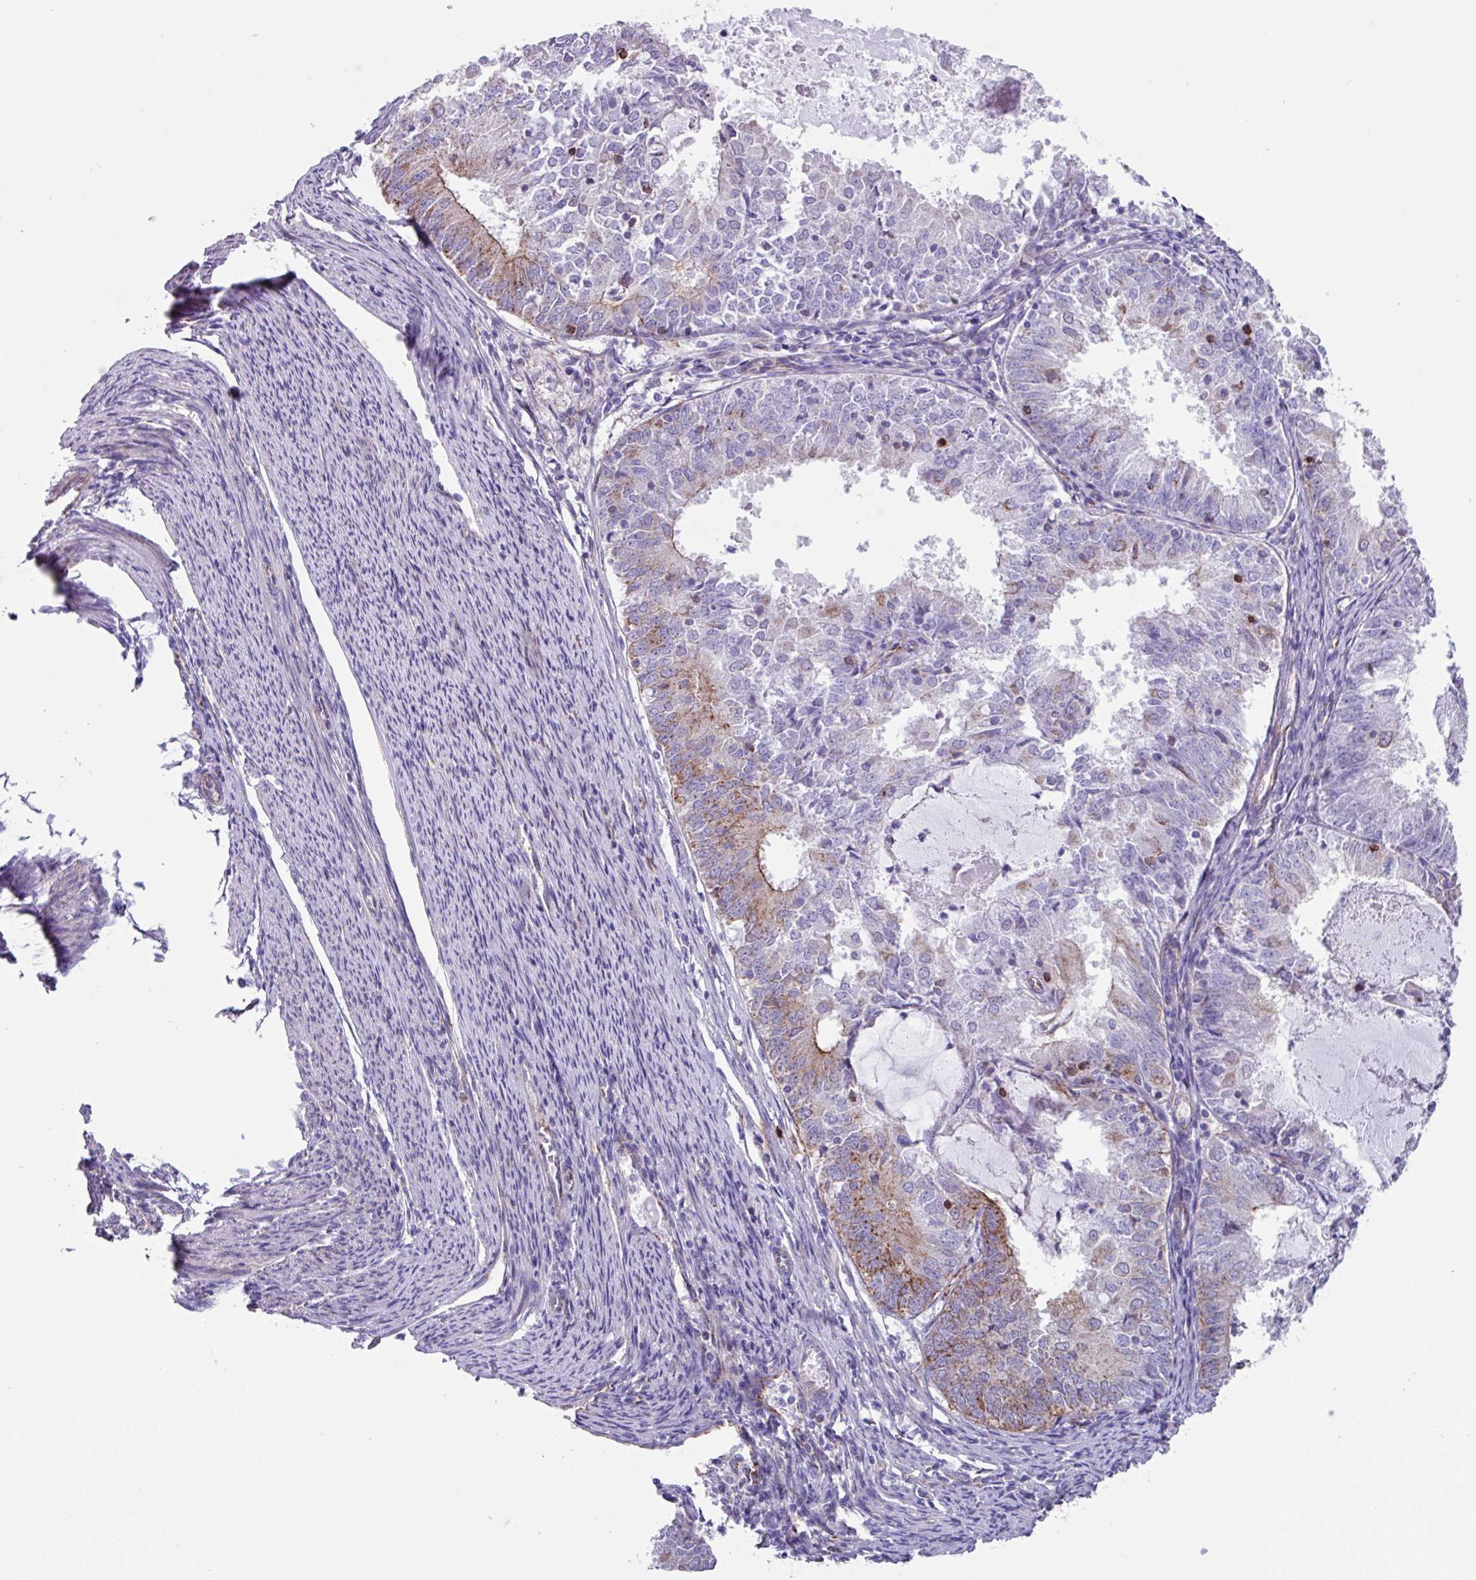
{"staining": {"intensity": "moderate", "quantity": "<25%", "location": "cytoplasmic/membranous"}, "tissue": "endometrial cancer", "cell_type": "Tumor cells", "image_type": "cancer", "snomed": [{"axis": "morphology", "description": "Adenocarcinoma, NOS"}, {"axis": "topography", "description": "Endometrium"}], "caption": "High-magnification brightfield microscopy of endometrial cancer stained with DAB (3,3'-diaminobenzidine) (brown) and counterstained with hematoxylin (blue). tumor cells exhibit moderate cytoplasmic/membranous positivity is seen in approximately<25% of cells.", "gene": "OTULIN", "patient": {"sex": "female", "age": 57}}